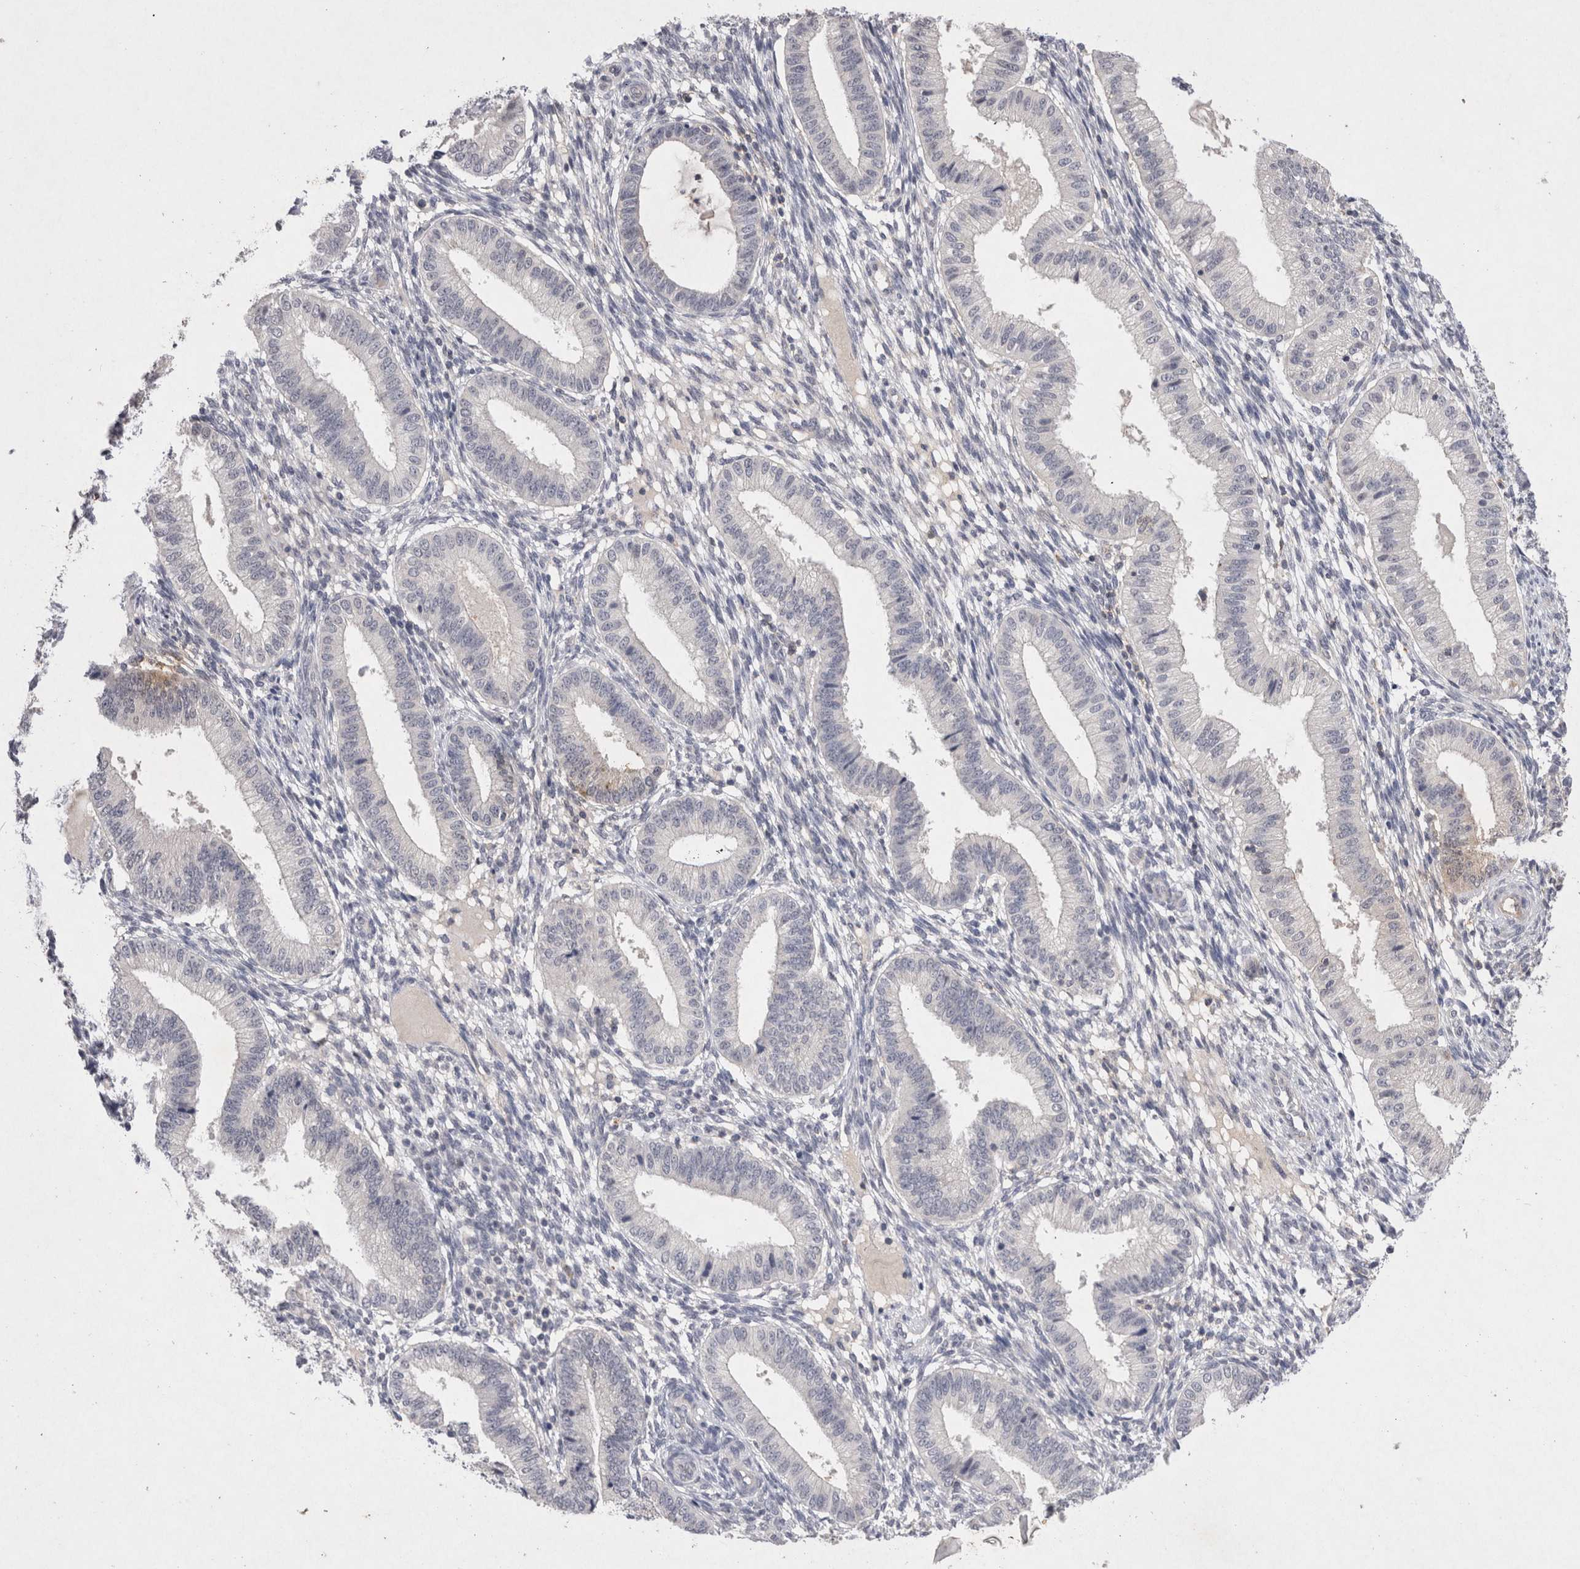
{"staining": {"intensity": "negative", "quantity": "none", "location": "none"}, "tissue": "endometrium", "cell_type": "Cells in endometrial stroma", "image_type": "normal", "snomed": [{"axis": "morphology", "description": "Normal tissue, NOS"}, {"axis": "topography", "description": "Endometrium"}], "caption": "DAB (3,3'-diaminobenzidine) immunohistochemical staining of normal endometrium shows no significant positivity in cells in endometrial stroma.", "gene": "RASSF3", "patient": {"sex": "female", "age": 39}}